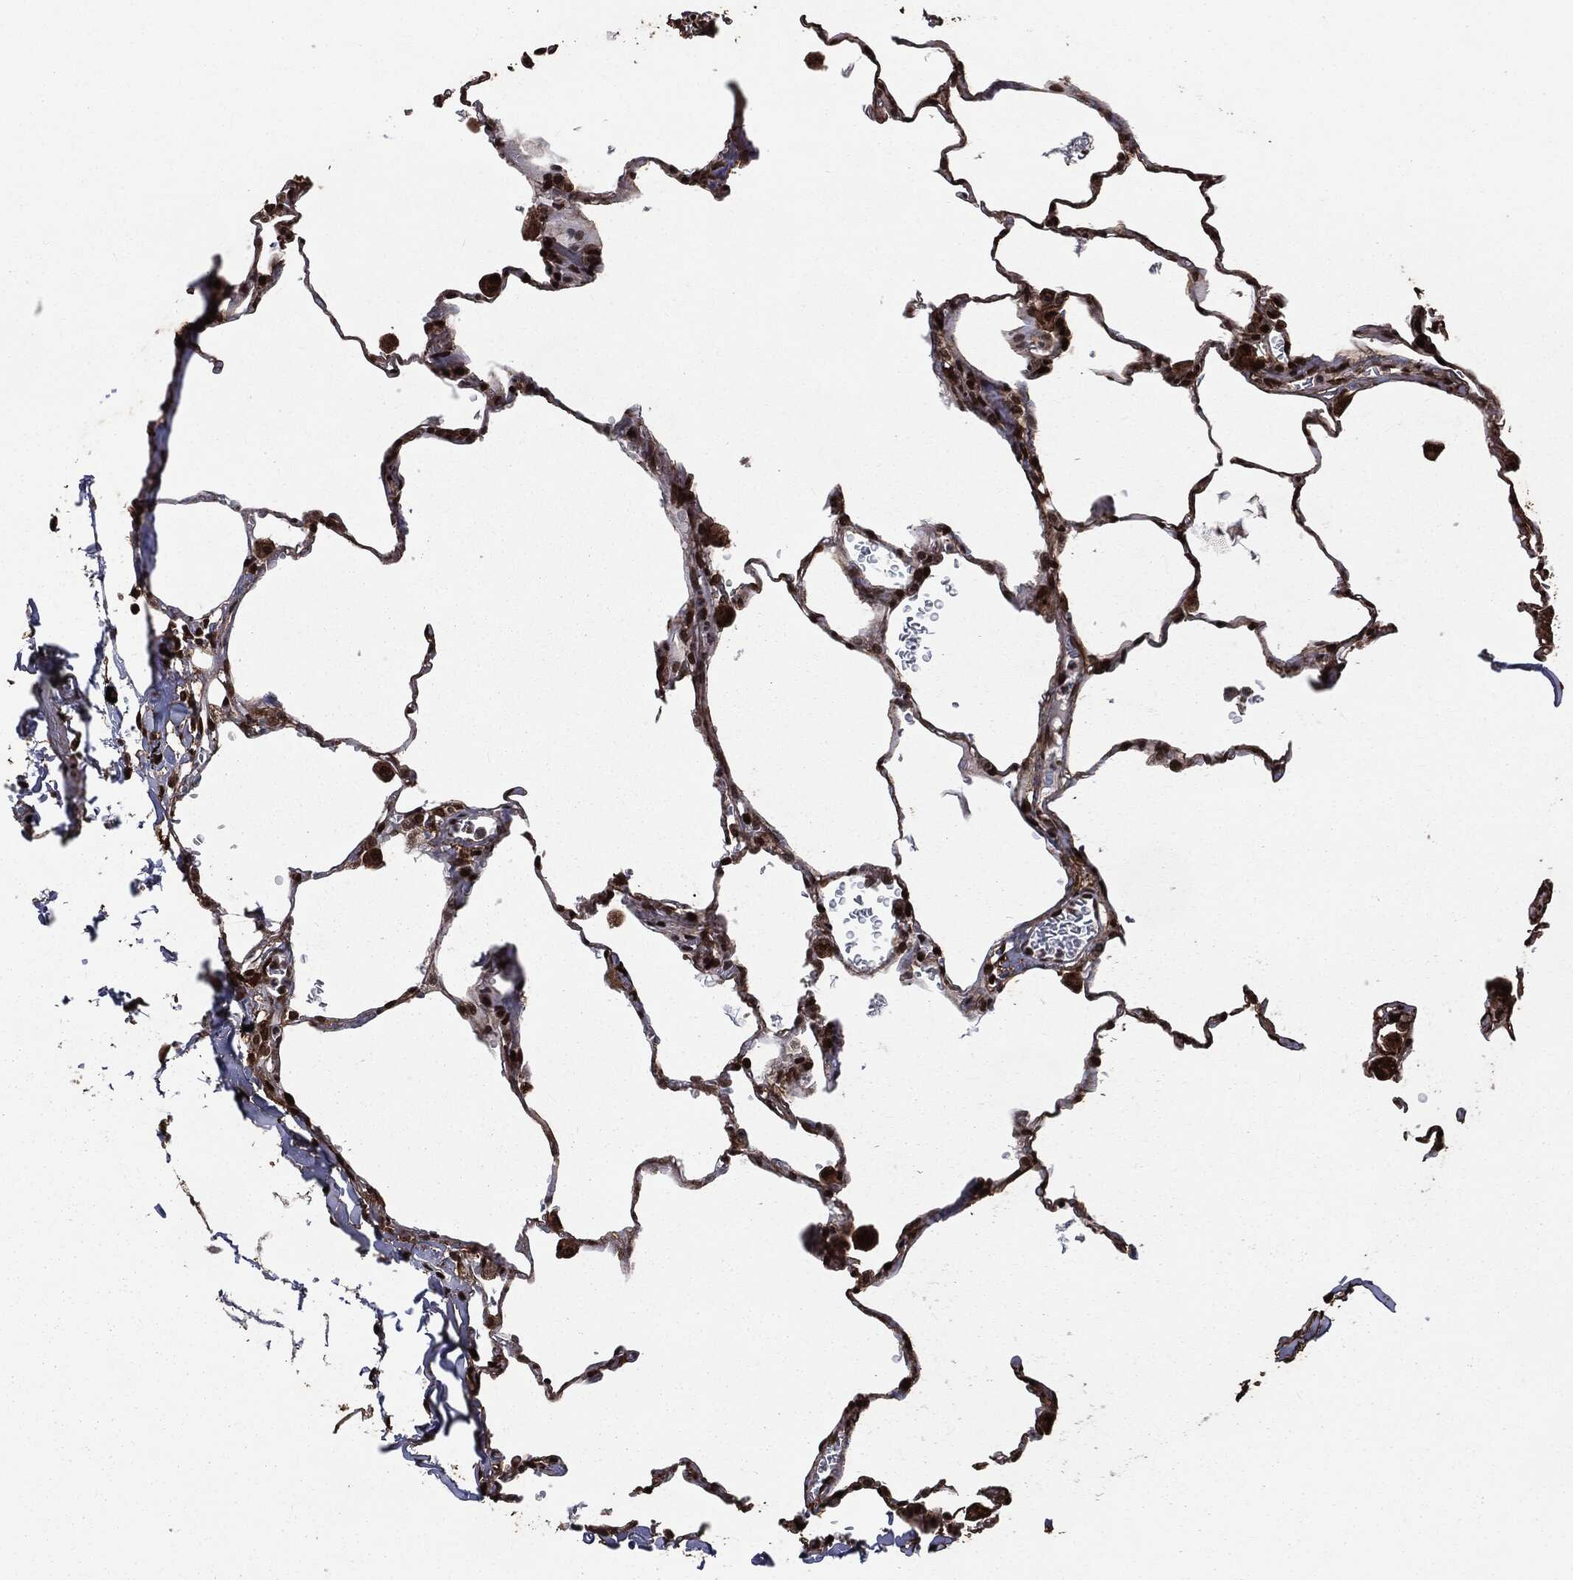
{"staining": {"intensity": "strong", "quantity": ">75%", "location": "nuclear"}, "tissue": "lung", "cell_type": "Alveolar cells", "image_type": "normal", "snomed": [{"axis": "morphology", "description": "Normal tissue, NOS"}, {"axis": "morphology", "description": "Adenocarcinoma, metastatic, NOS"}, {"axis": "topography", "description": "Lung"}], "caption": "Normal lung demonstrates strong nuclear expression in approximately >75% of alveolar cells, visualized by immunohistochemistry.", "gene": "DVL2", "patient": {"sex": "male", "age": 45}}